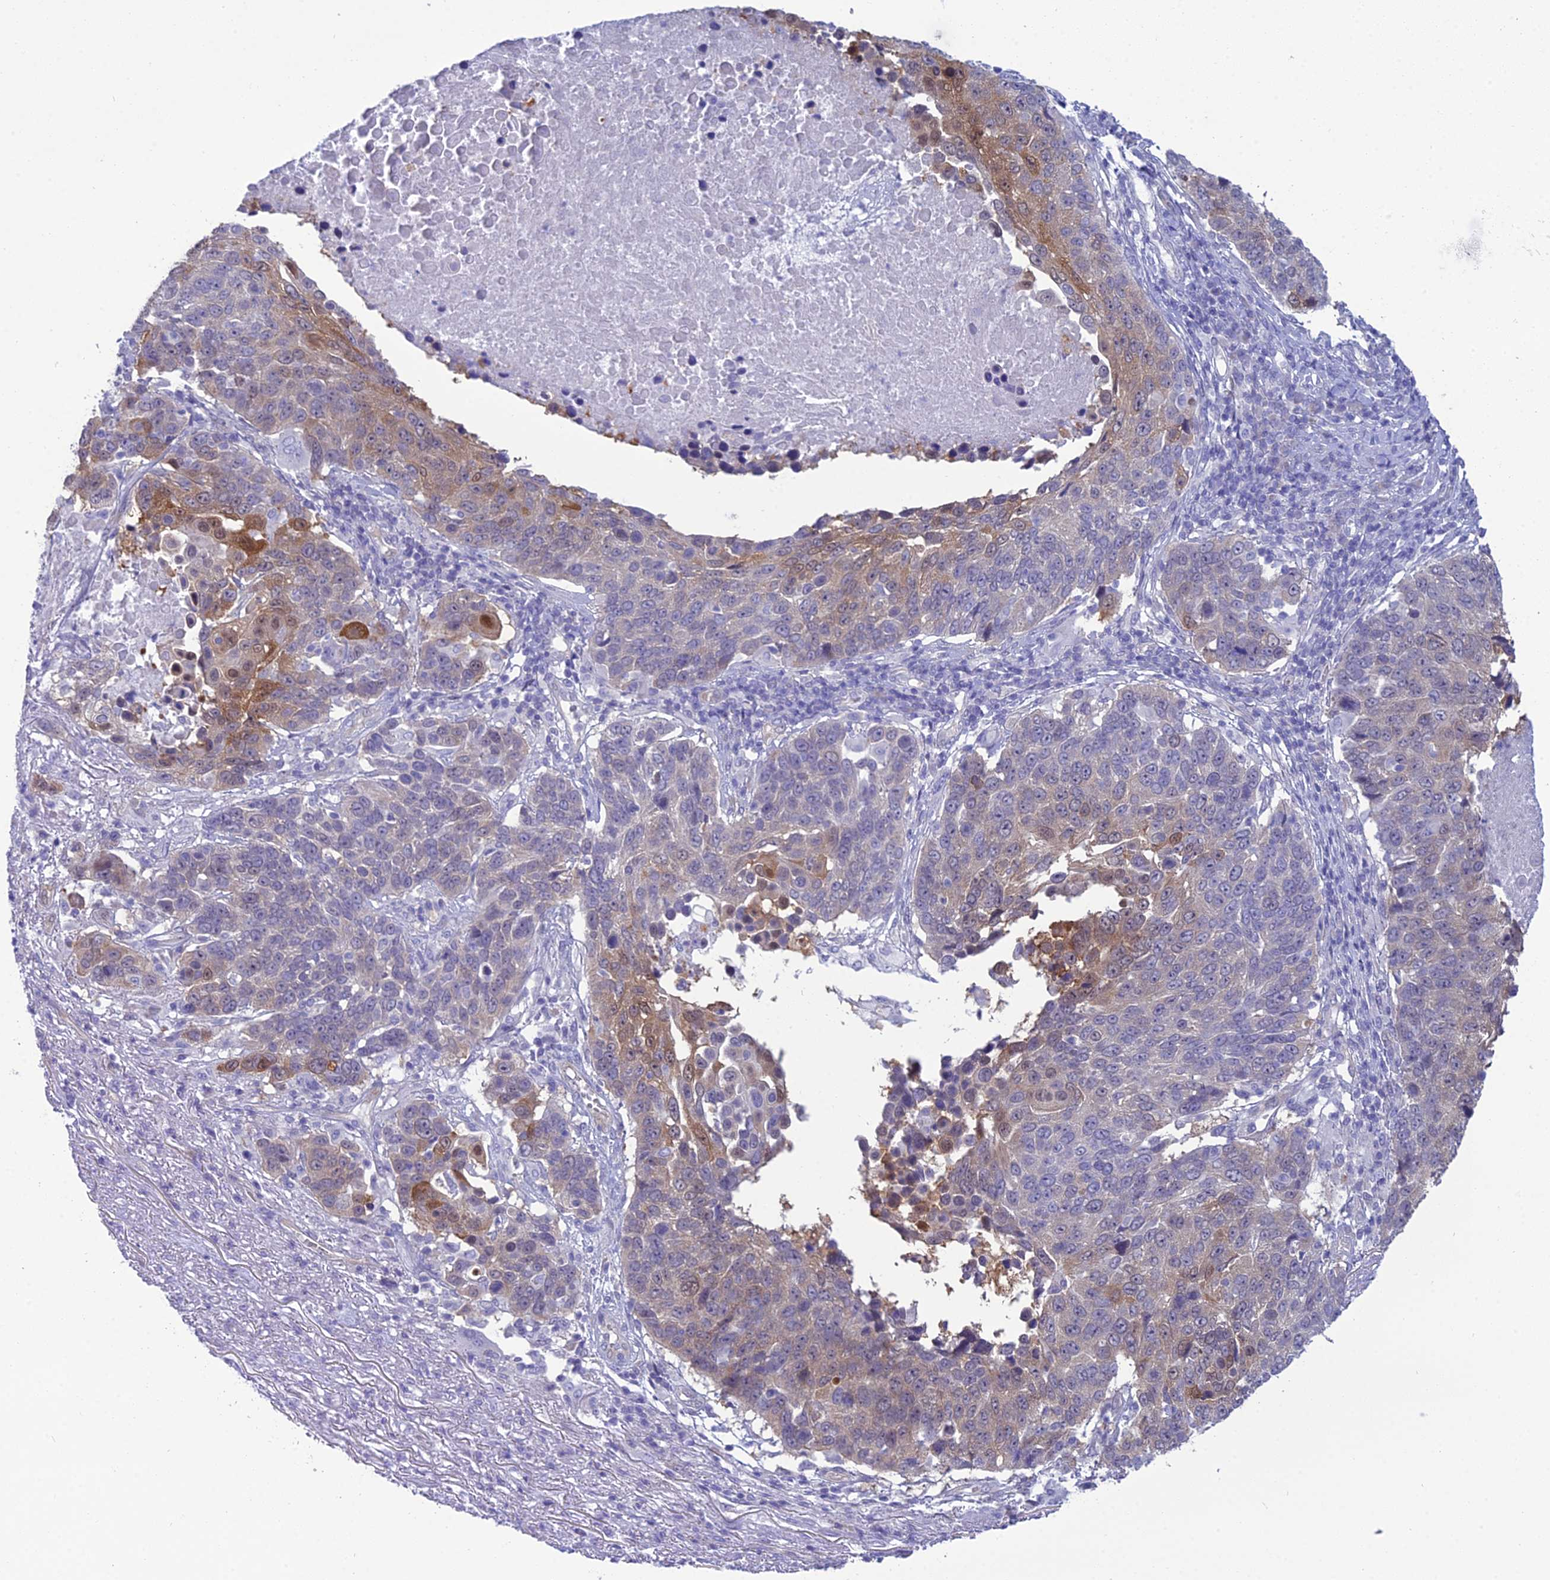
{"staining": {"intensity": "moderate", "quantity": "<25%", "location": "cytoplasmic/membranous"}, "tissue": "lung cancer", "cell_type": "Tumor cells", "image_type": "cancer", "snomed": [{"axis": "morphology", "description": "Normal tissue, NOS"}, {"axis": "morphology", "description": "Squamous cell carcinoma, NOS"}, {"axis": "topography", "description": "Lymph node"}, {"axis": "topography", "description": "Lung"}], "caption": "Moderate cytoplasmic/membranous protein expression is seen in approximately <25% of tumor cells in squamous cell carcinoma (lung). Ihc stains the protein in brown and the nuclei are stained blue.", "gene": "GNPNAT1", "patient": {"sex": "male", "age": 66}}